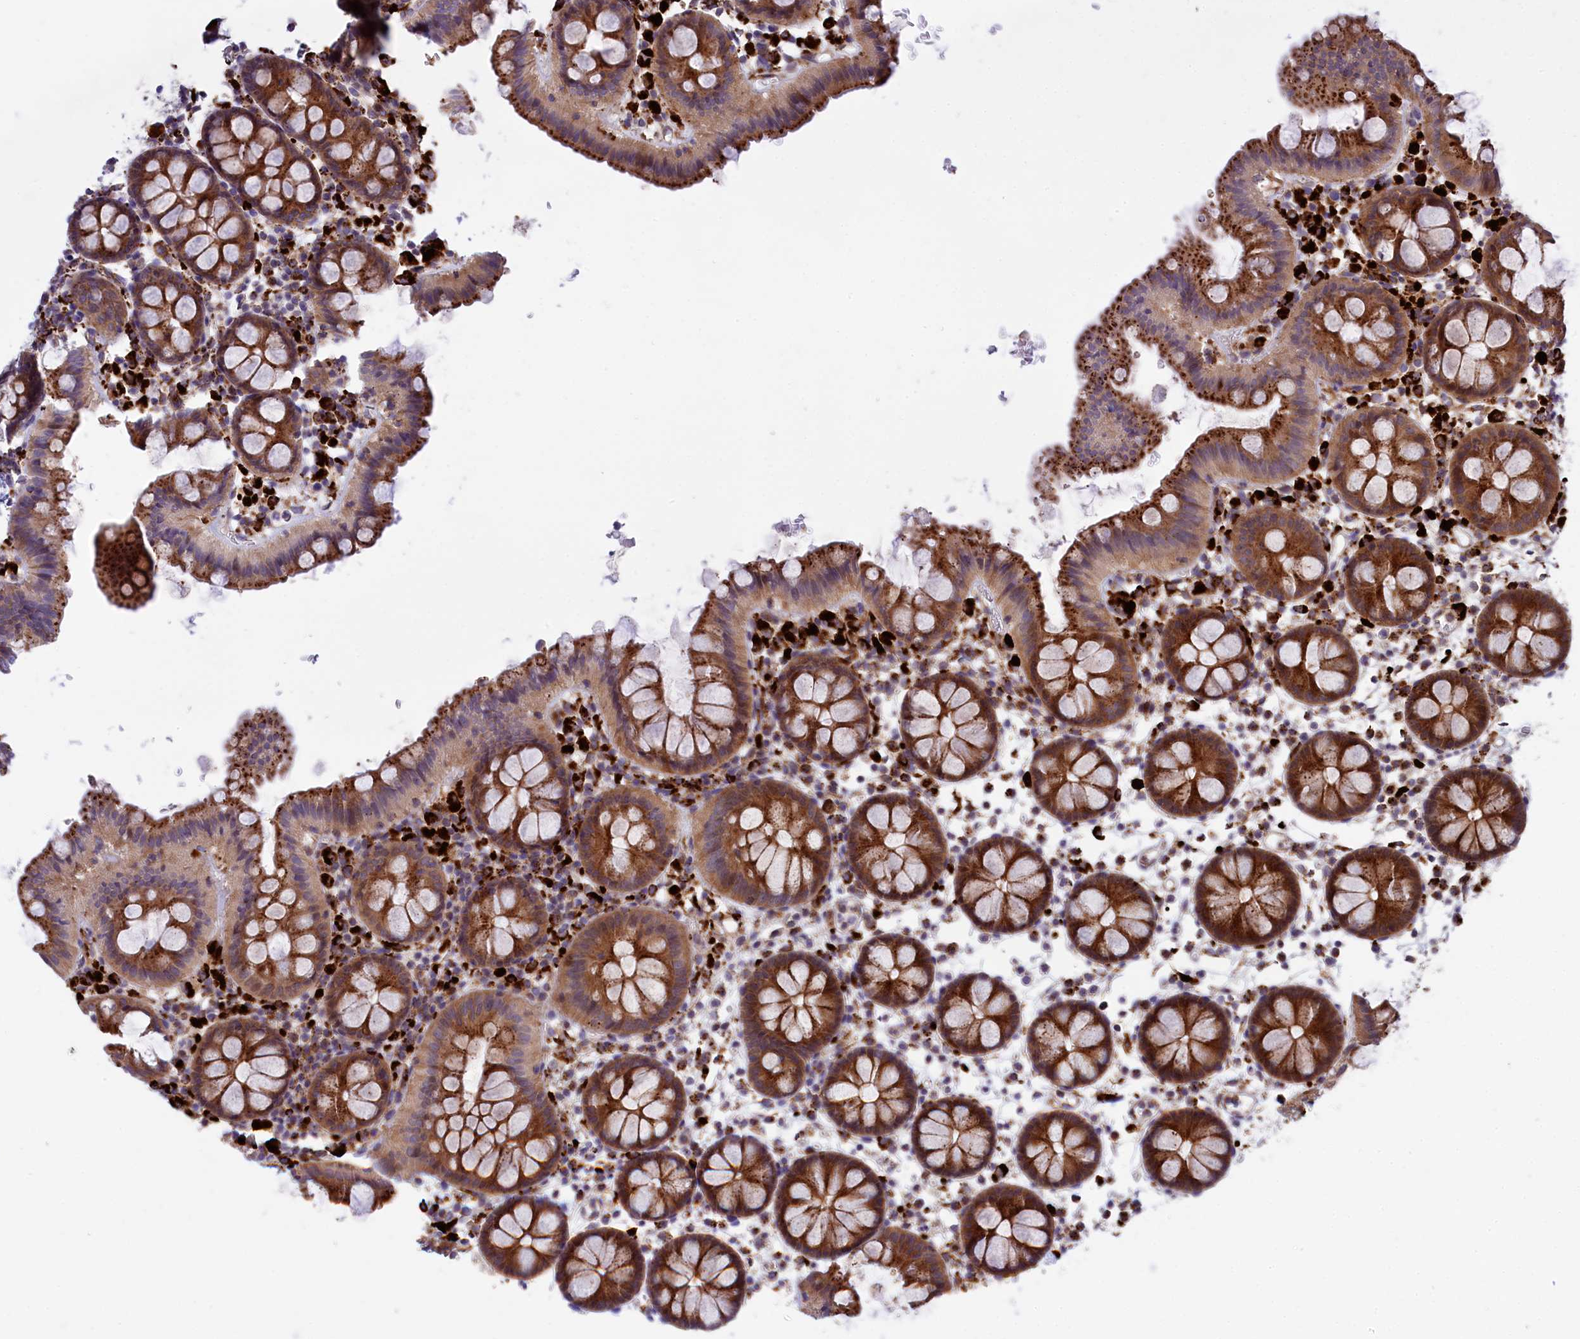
{"staining": {"intensity": "moderate", "quantity": "25%-75%", "location": "cytoplasmic/membranous"}, "tissue": "colon", "cell_type": "Endothelial cells", "image_type": "normal", "snomed": [{"axis": "morphology", "description": "Normal tissue, NOS"}, {"axis": "topography", "description": "Colon"}], "caption": "A medium amount of moderate cytoplasmic/membranous positivity is appreciated in approximately 25%-75% of endothelial cells in benign colon. The protein of interest is shown in brown color, while the nuclei are stained blue.", "gene": "MAN2B1", "patient": {"sex": "male", "age": 75}}